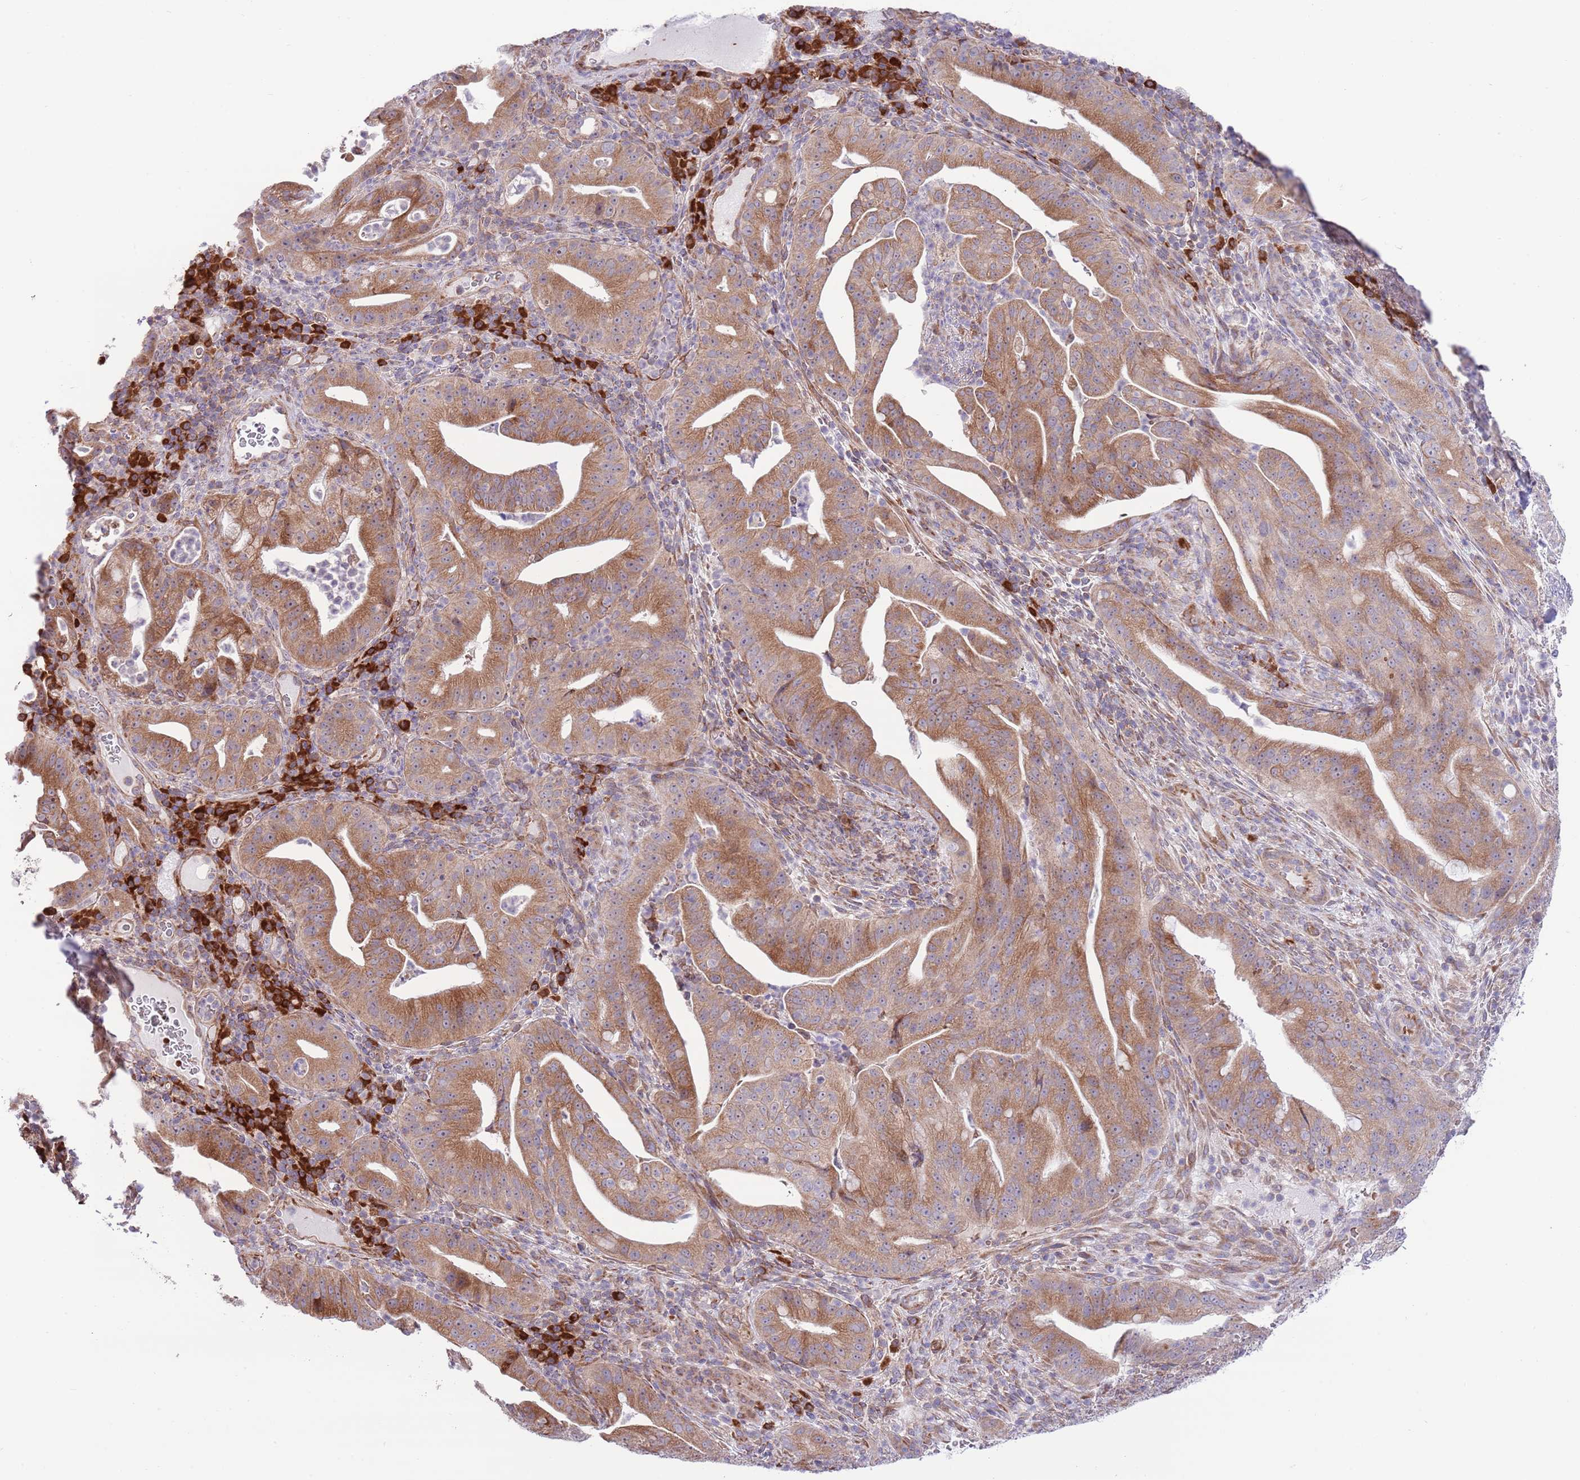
{"staining": {"intensity": "moderate", "quantity": ">75%", "location": "cytoplasmic/membranous"}, "tissue": "pancreatic cancer", "cell_type": "Tumor cells", "image_type": "cancer", "snomed": [{"axis": "morphology", "description": "Adenocarcinoma, NOS"}, {"axis": "topography", "description": "Pancreas"}], "caption": "Pancreatic cancer (adenocarcinoma) stained for a protein (brown) exhibits moderate cytoplasmic/membranous positive positivity in approximately >75% of tumor cells.", "gene": "DAND5", "patient": {"sex": "male", "age": 71}}